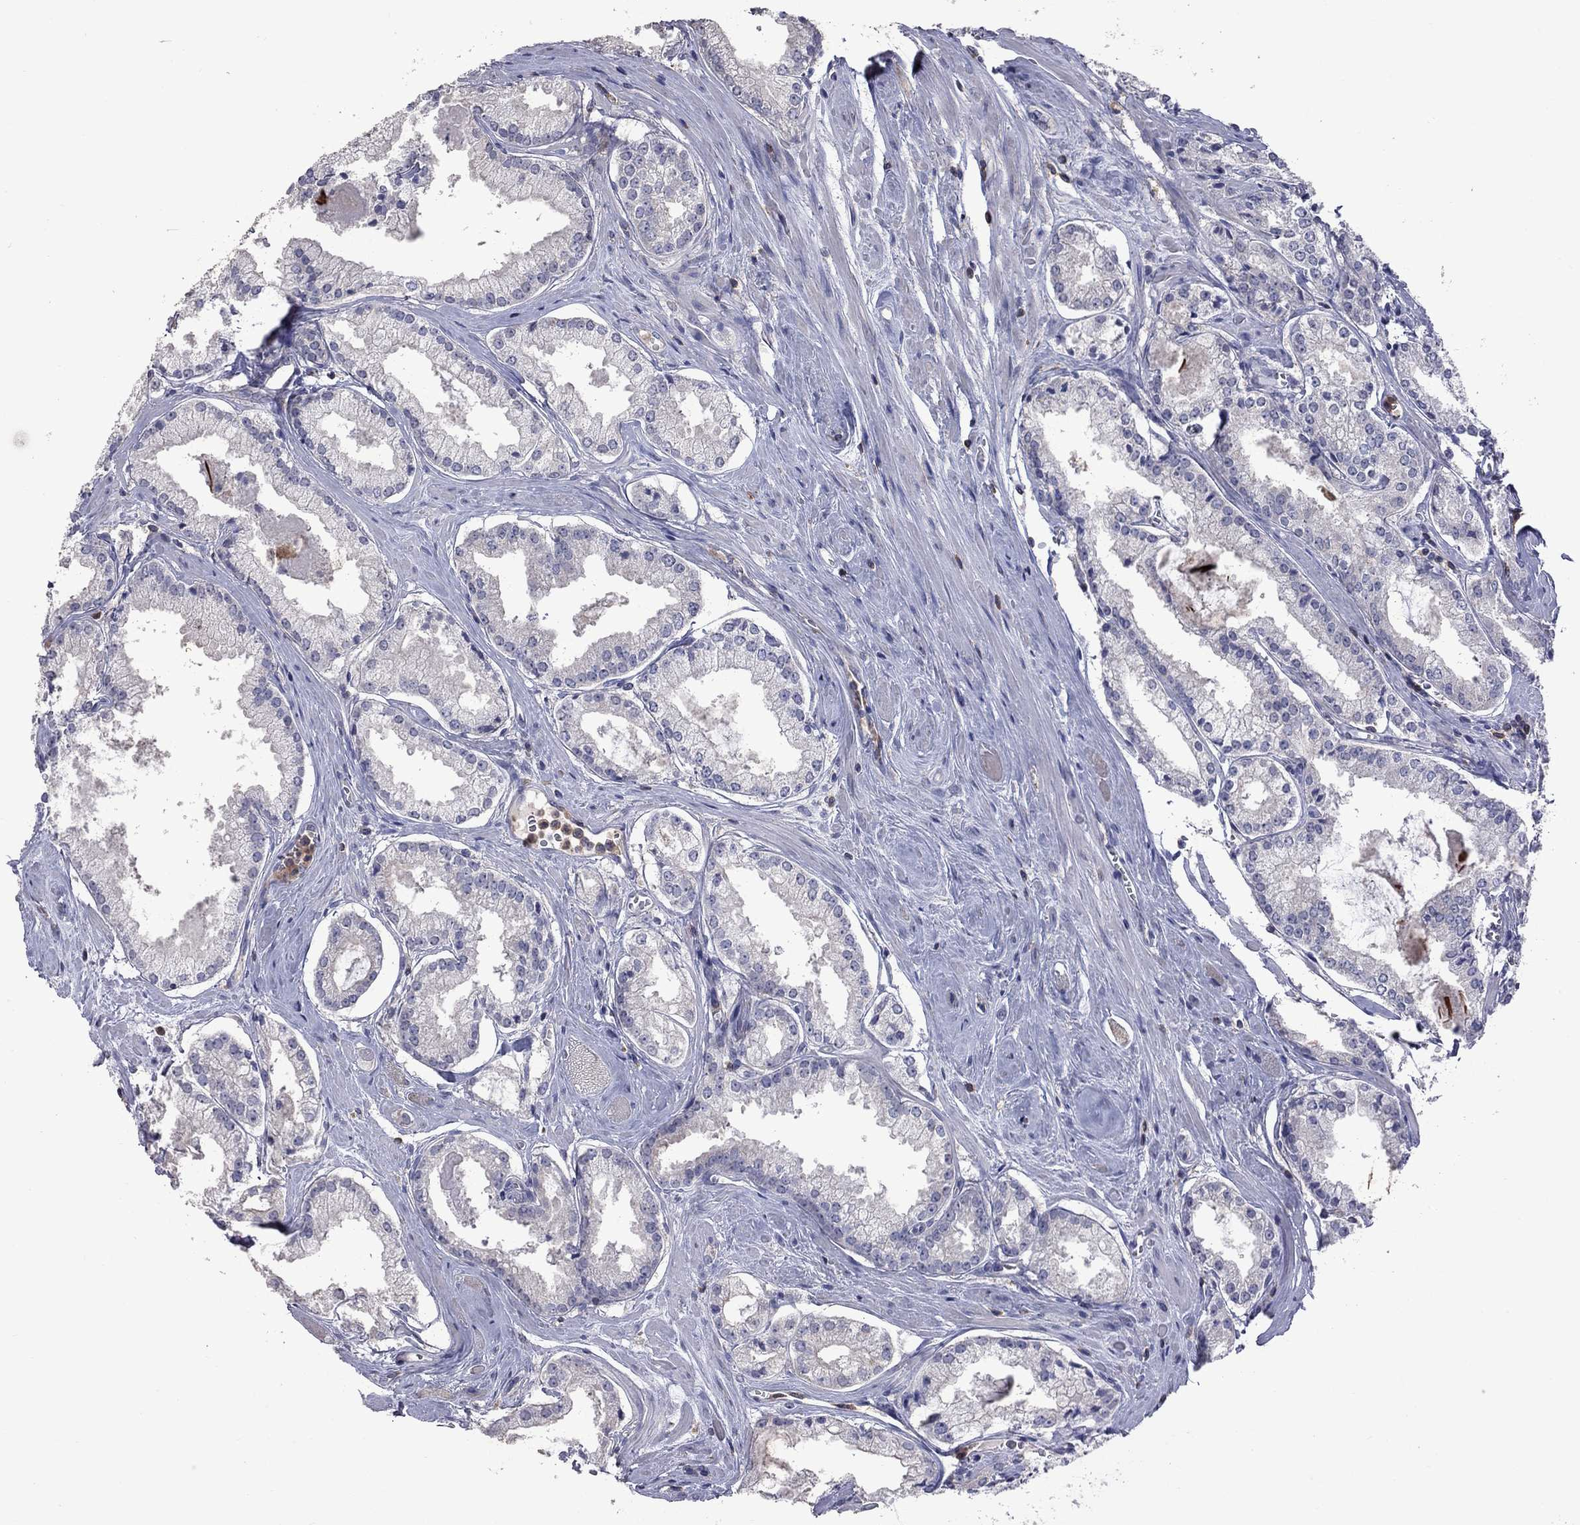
{"staining": {"intensity": "negative", "quantity": "none", "location": "none"}, "tissue": "prostate cancer", "cell_type": "Tumor cells", "image_type": "cancer", "snomed": [{"axis": "morphology", "description": "Adenocarcinoma, NOS"}, {"axis": "topography", "description": "Prostate"}], "caption": "Histopathology image shows no significant protein positivity in tumor cells of adenocarcinoma (prostate).", "gene": "IPCEF1", "patient": {"sex": "male", "age": 72}}